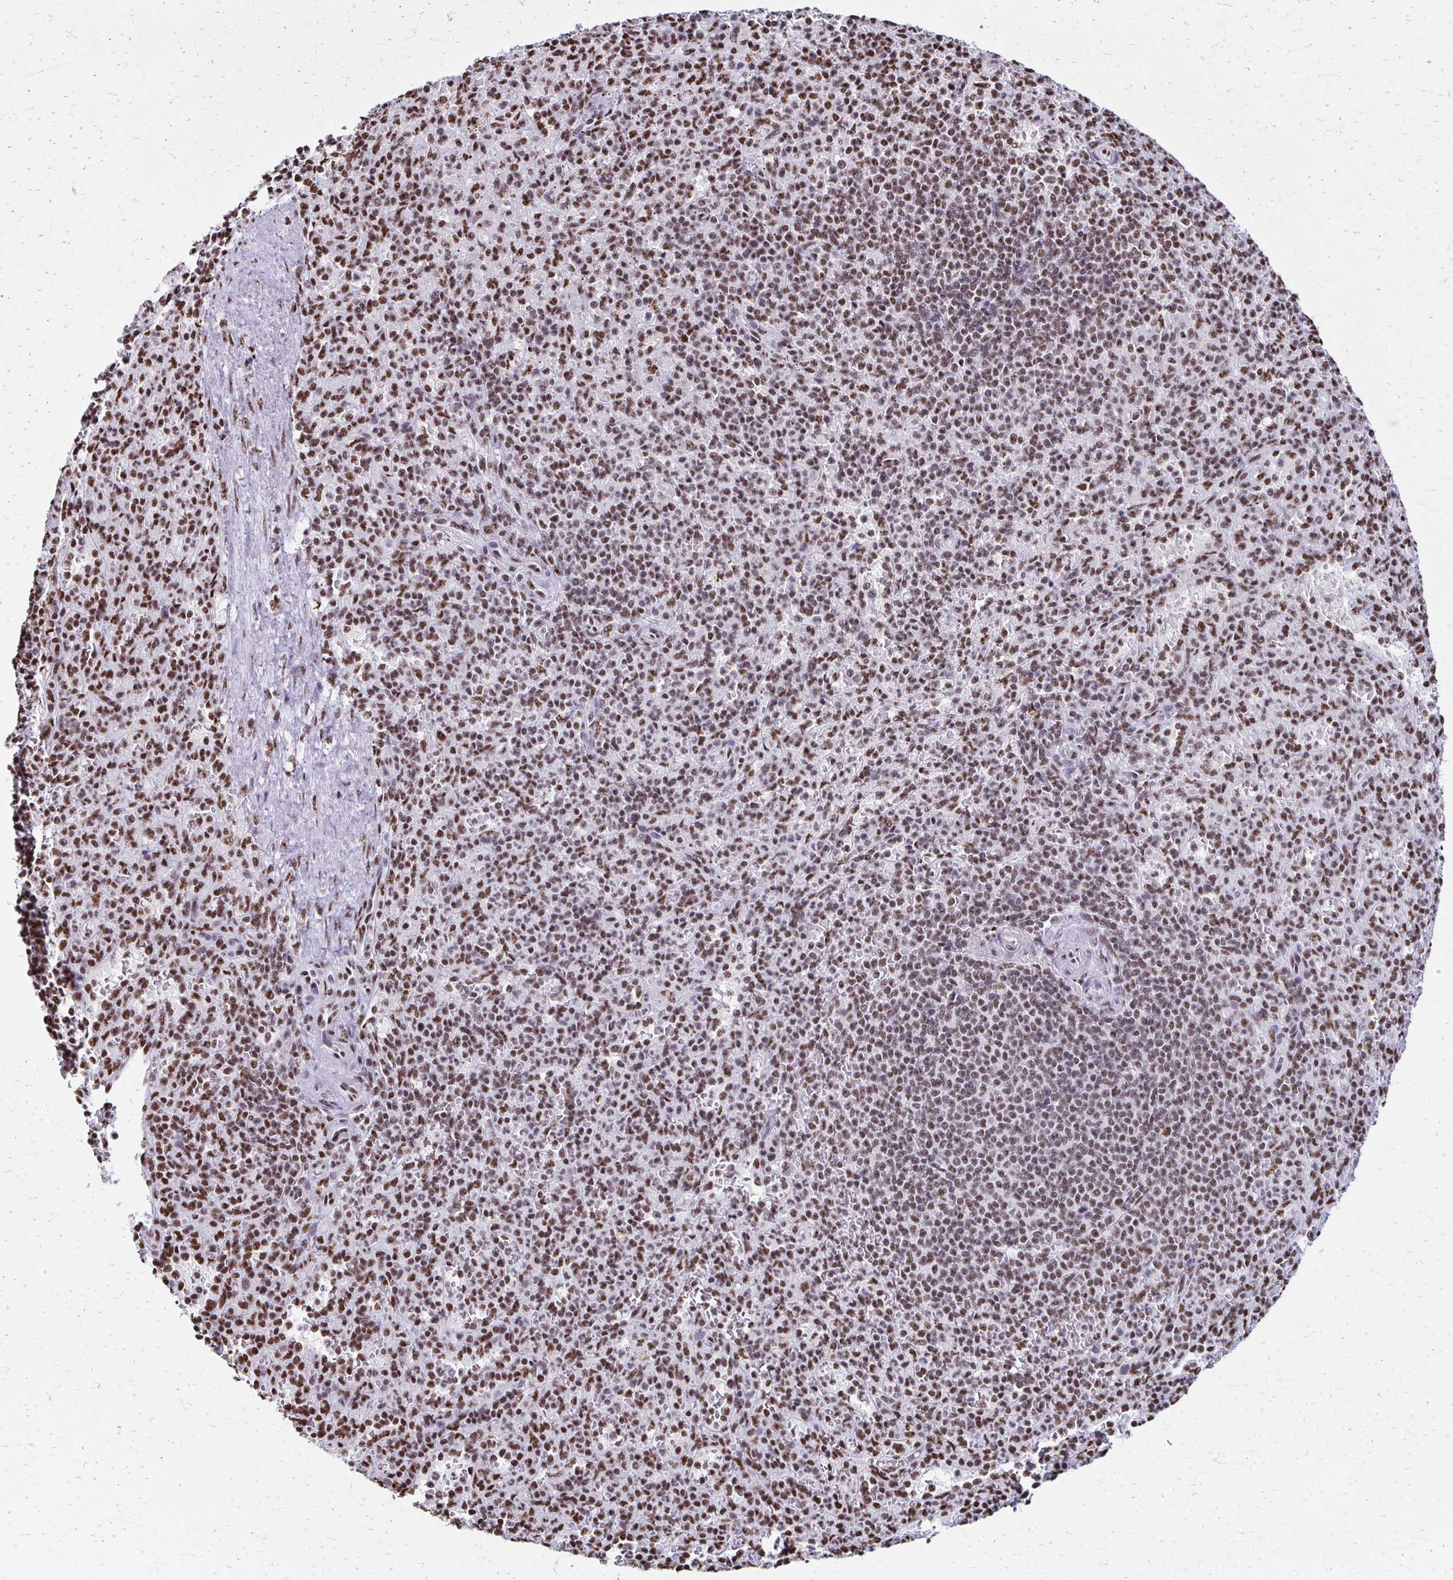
{"staining": {"intensity": "moderate", "quantity": ">75%", "location": "nuclear"}, "tissue": "spleen", "cell_type": "Cells in red pulp", "image_type": "normal", "snomed": [{"axis": "morphology", "description": "Normal tissue, NOS"}, {"axis": "topography", "description": "Spleen"}], "caption": "Protein expression analysis of benign spleen displays moderate nuclear staining in approximately >75% of cells in red pulp.", "gene": "NONO", "patient": {"sex": "female", "age": 74}}